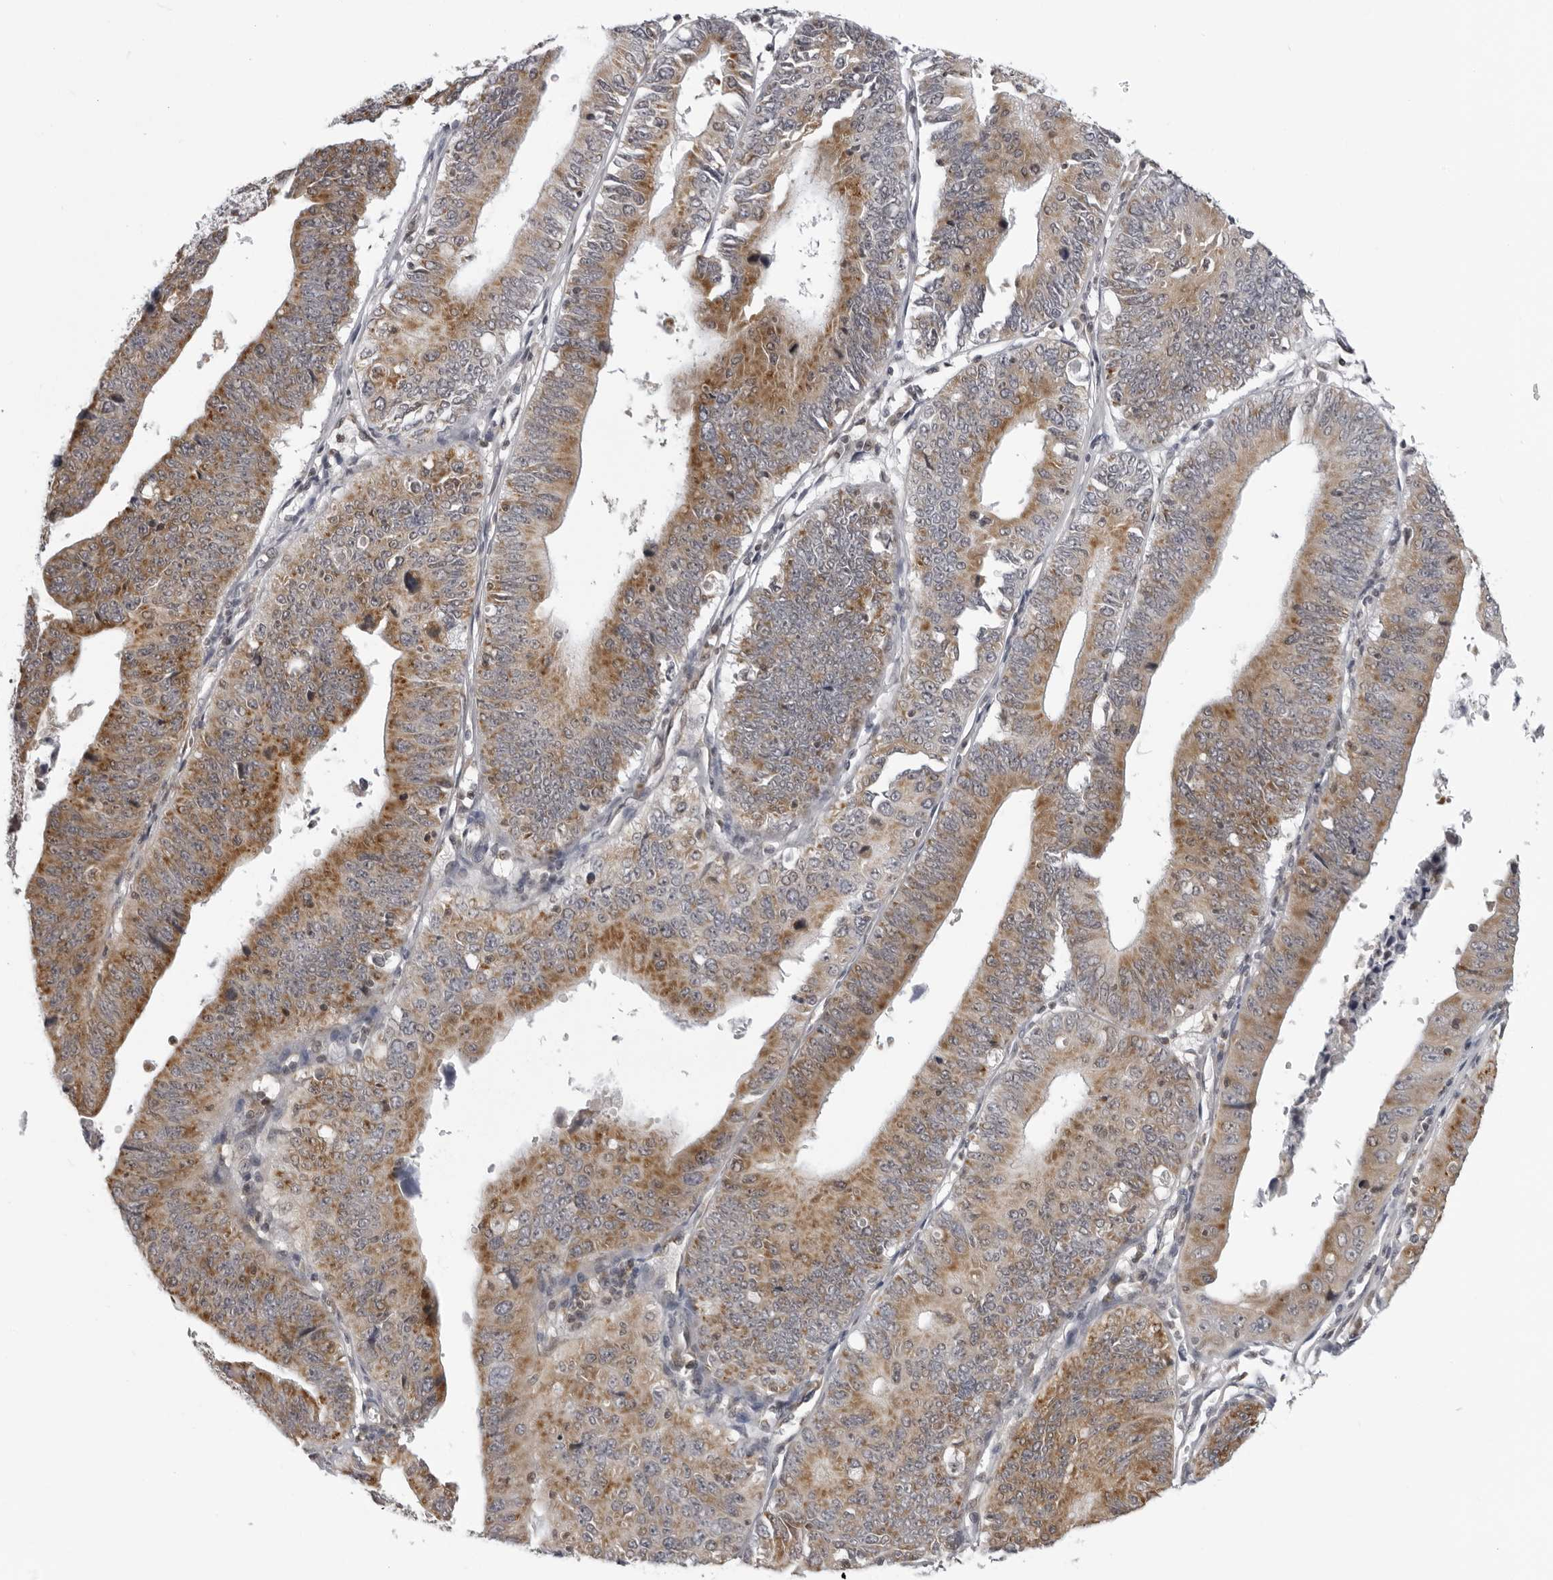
{"staining": {"intensity": "moderate", "quantity": ">75%", "location": "cytoplasmic/membranous"}, "tissue": "stomach cancer", "cell_type": "Tumor cells", "image_type": "cancer", "snomed": [{"axis": "morphology", "description": "Adenocarcinoma, NOS"}, {"axis": "topography", "description": "Stomach"}], "caption": "DAB immunohistochemical staining of human stomach cancer (adenocarcinoma) shows moderate cytoplasmic/membranous protein positivity in about >75% of tumor cells. Immunohistochemistry stains the protein in brown and the nuclei are stained blue.", "gene": "MRPS15", "patient": {"sex": "male", "age": 59}}